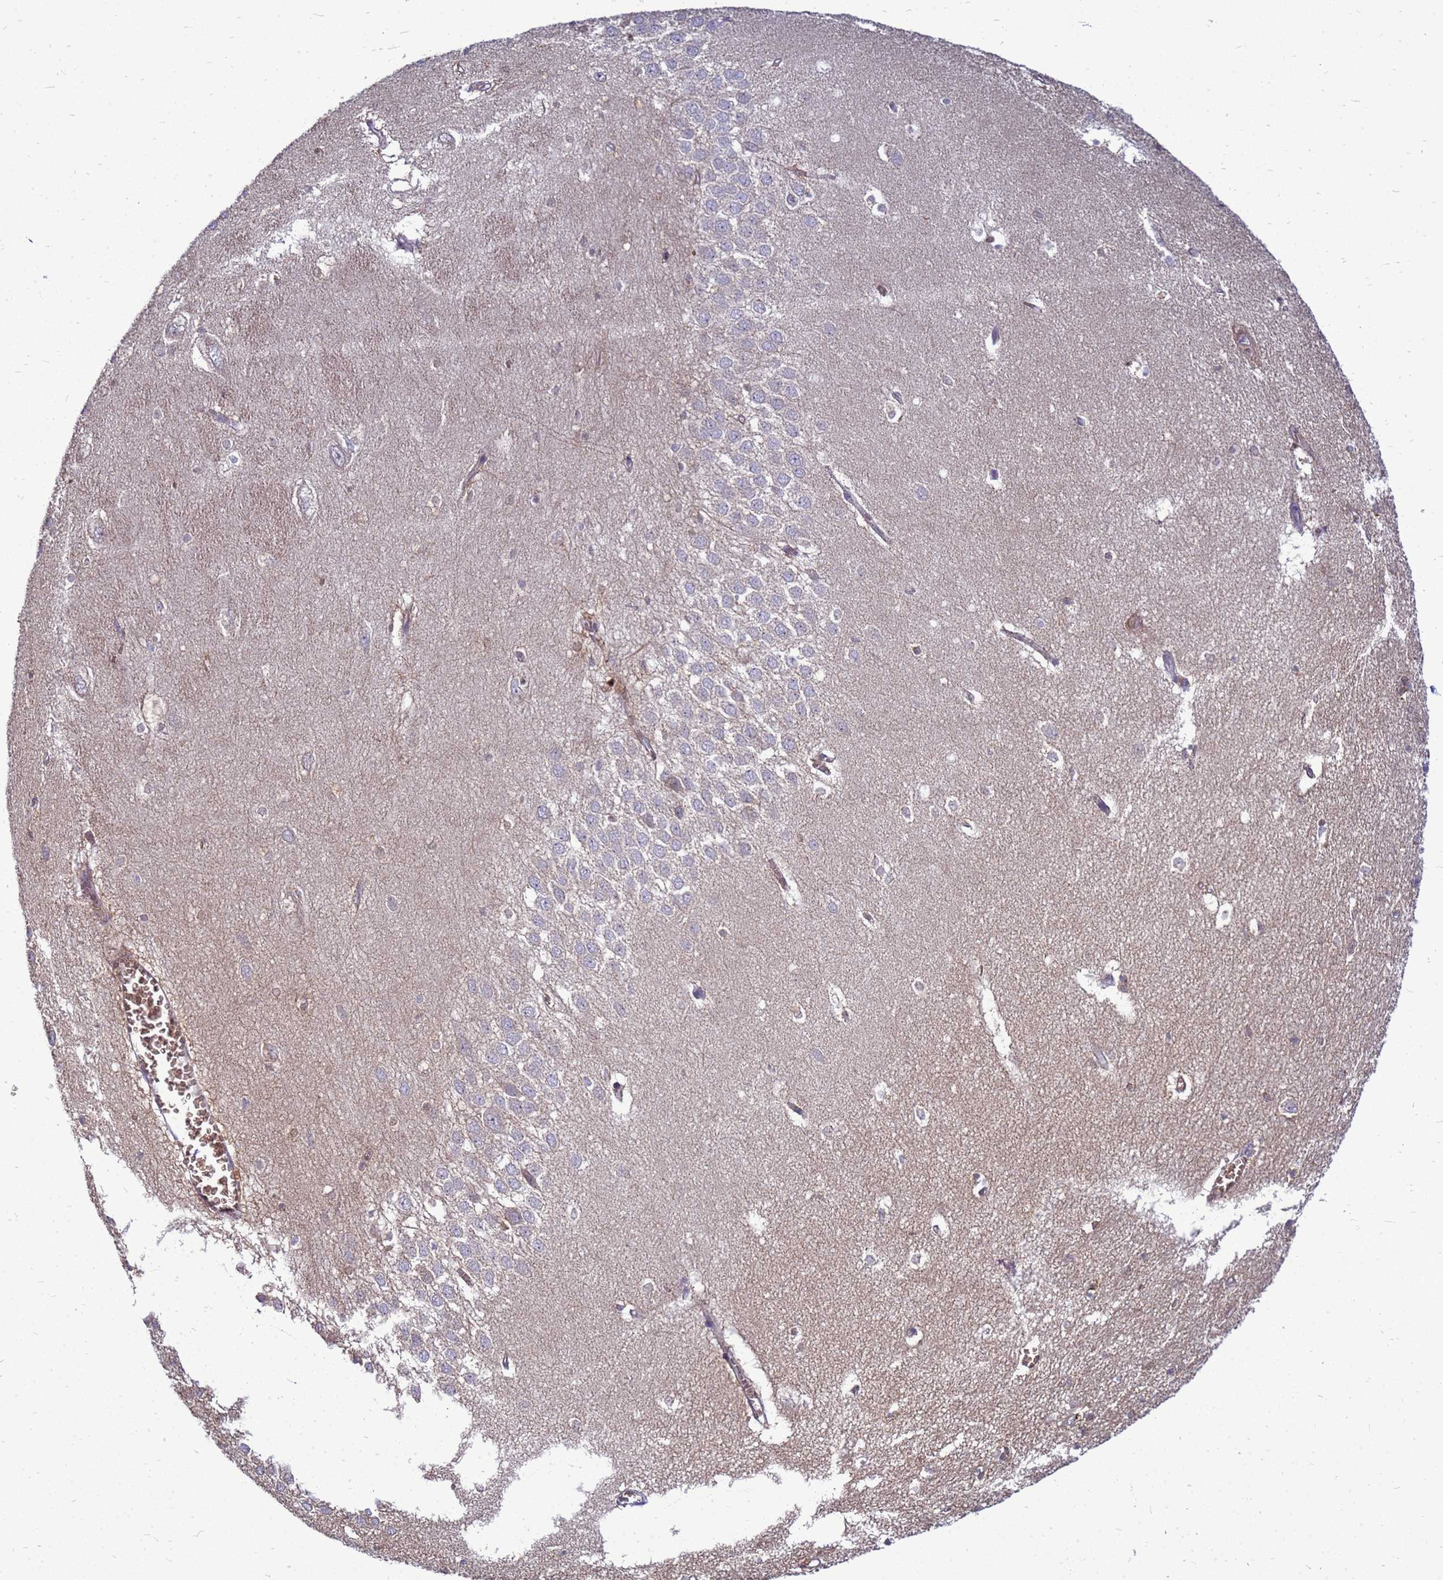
{"staining": {"intensity": "negative", "quantity": "none", "location": "none"}, "tissue": "hippocampus", "cell_type": "Glial cells", "image_type": "normal", "snomed": [{"axis": "morphology", "description": "Normal tissue, NOS"}, {"axis": "topography", "description": "Hippocampus"}], "caption": "Immunohistochemical staining of benign human hippocampus shows no significant staining in glial cells. (Brightfield microscopy of DAB IHC at high magnification).", "gene": "EIF4EBP3", "patient": {"sex": "female", "age": 64}}